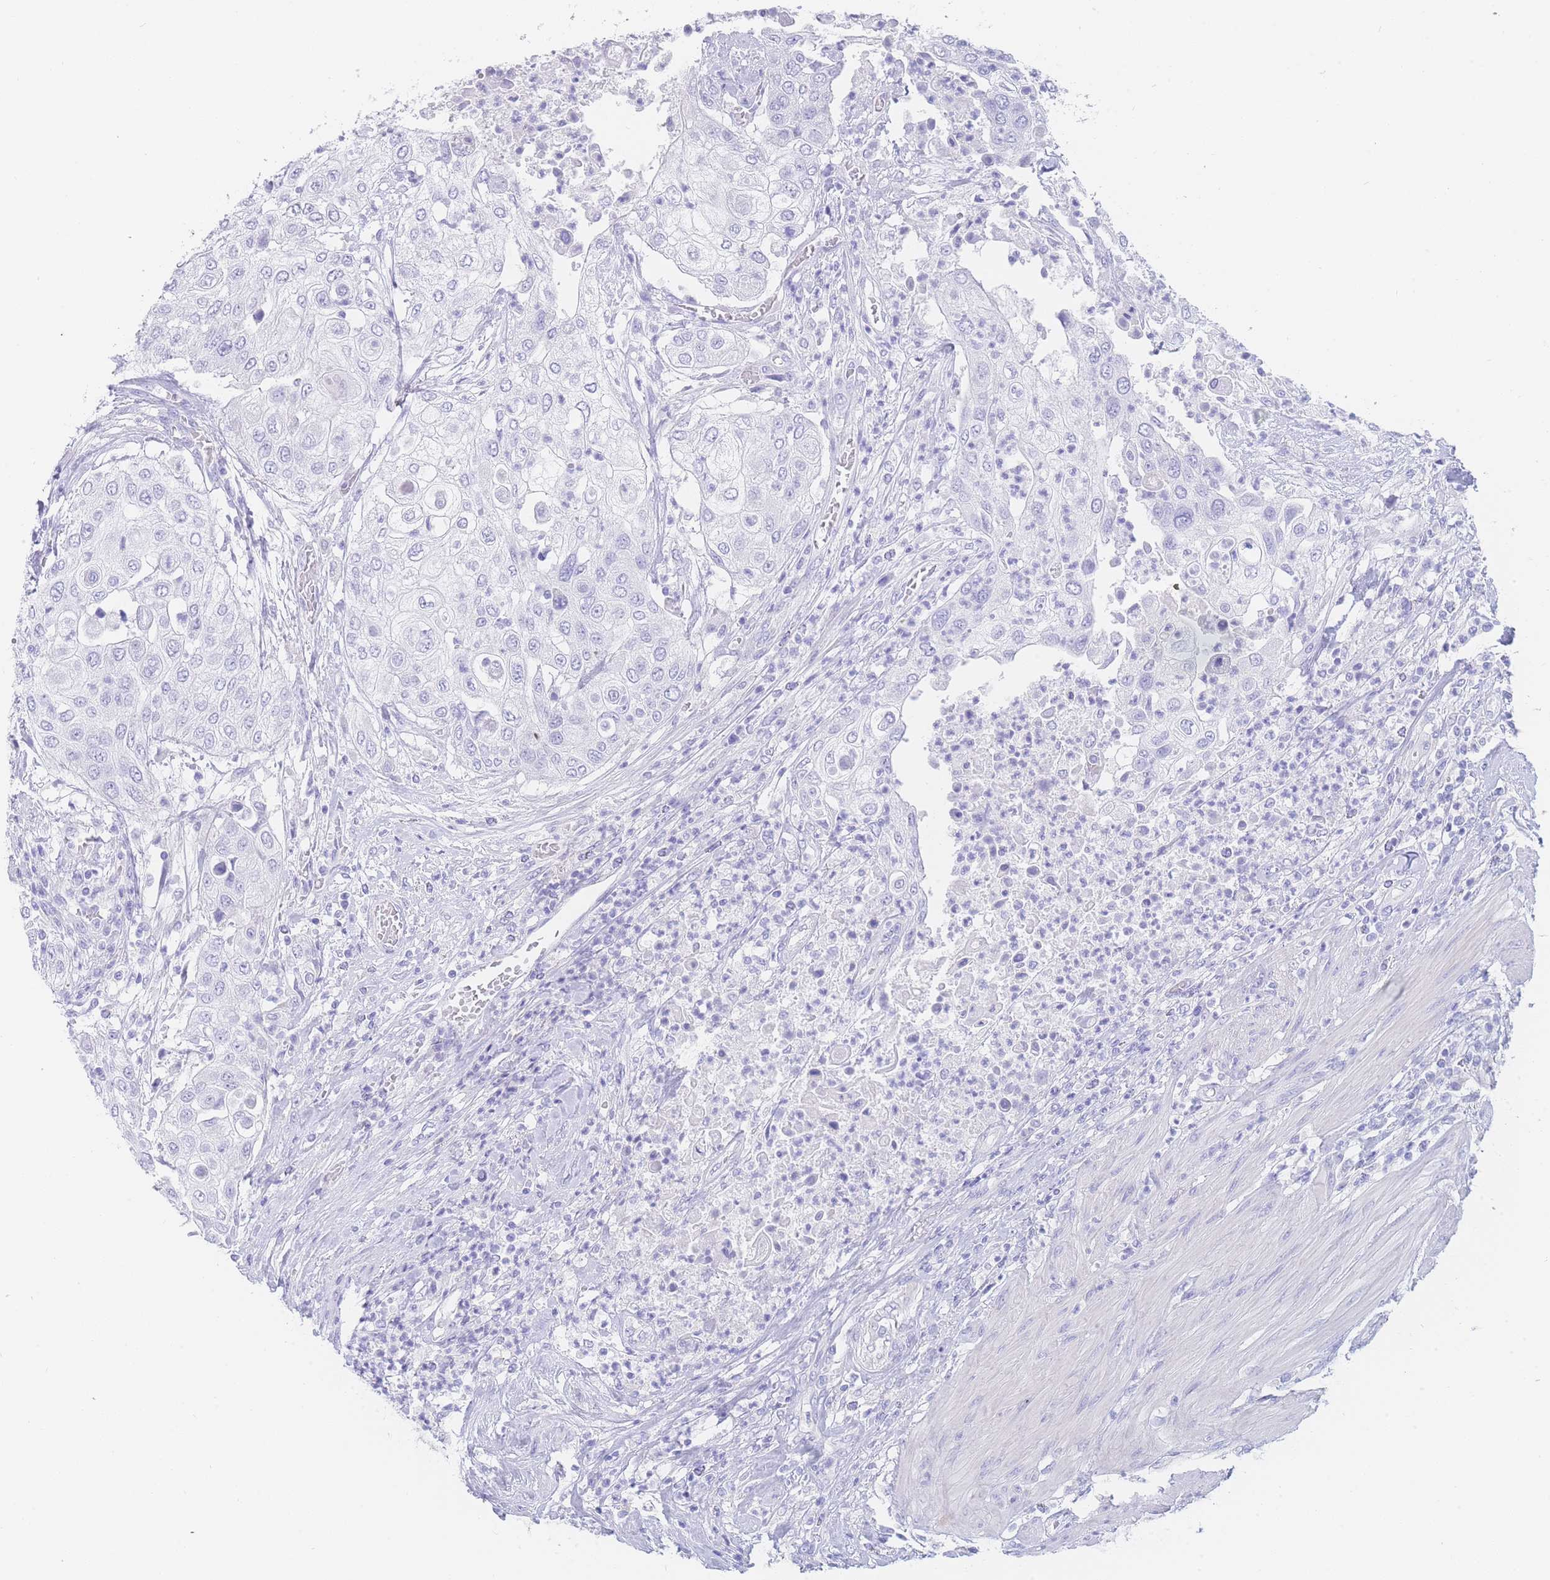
{"staining": {"intensity": "negative", "quantity": "none", "location": "none"}, "tissue": "urothelial cancer", "cell_type": "Tumor cells", "image_type": "cancer", "snomed": [{"axis": "morphology", "description": "Urothelial carcinoma, High grade"}, {"axis": "topography", "description": "Urinary bladder"}], "caption": "Tumor cells show no significant staining in urothelial carcinoma (high-grade).", "gene": "LZTFL1", "patient": {"sex": "female", "age": 79}}